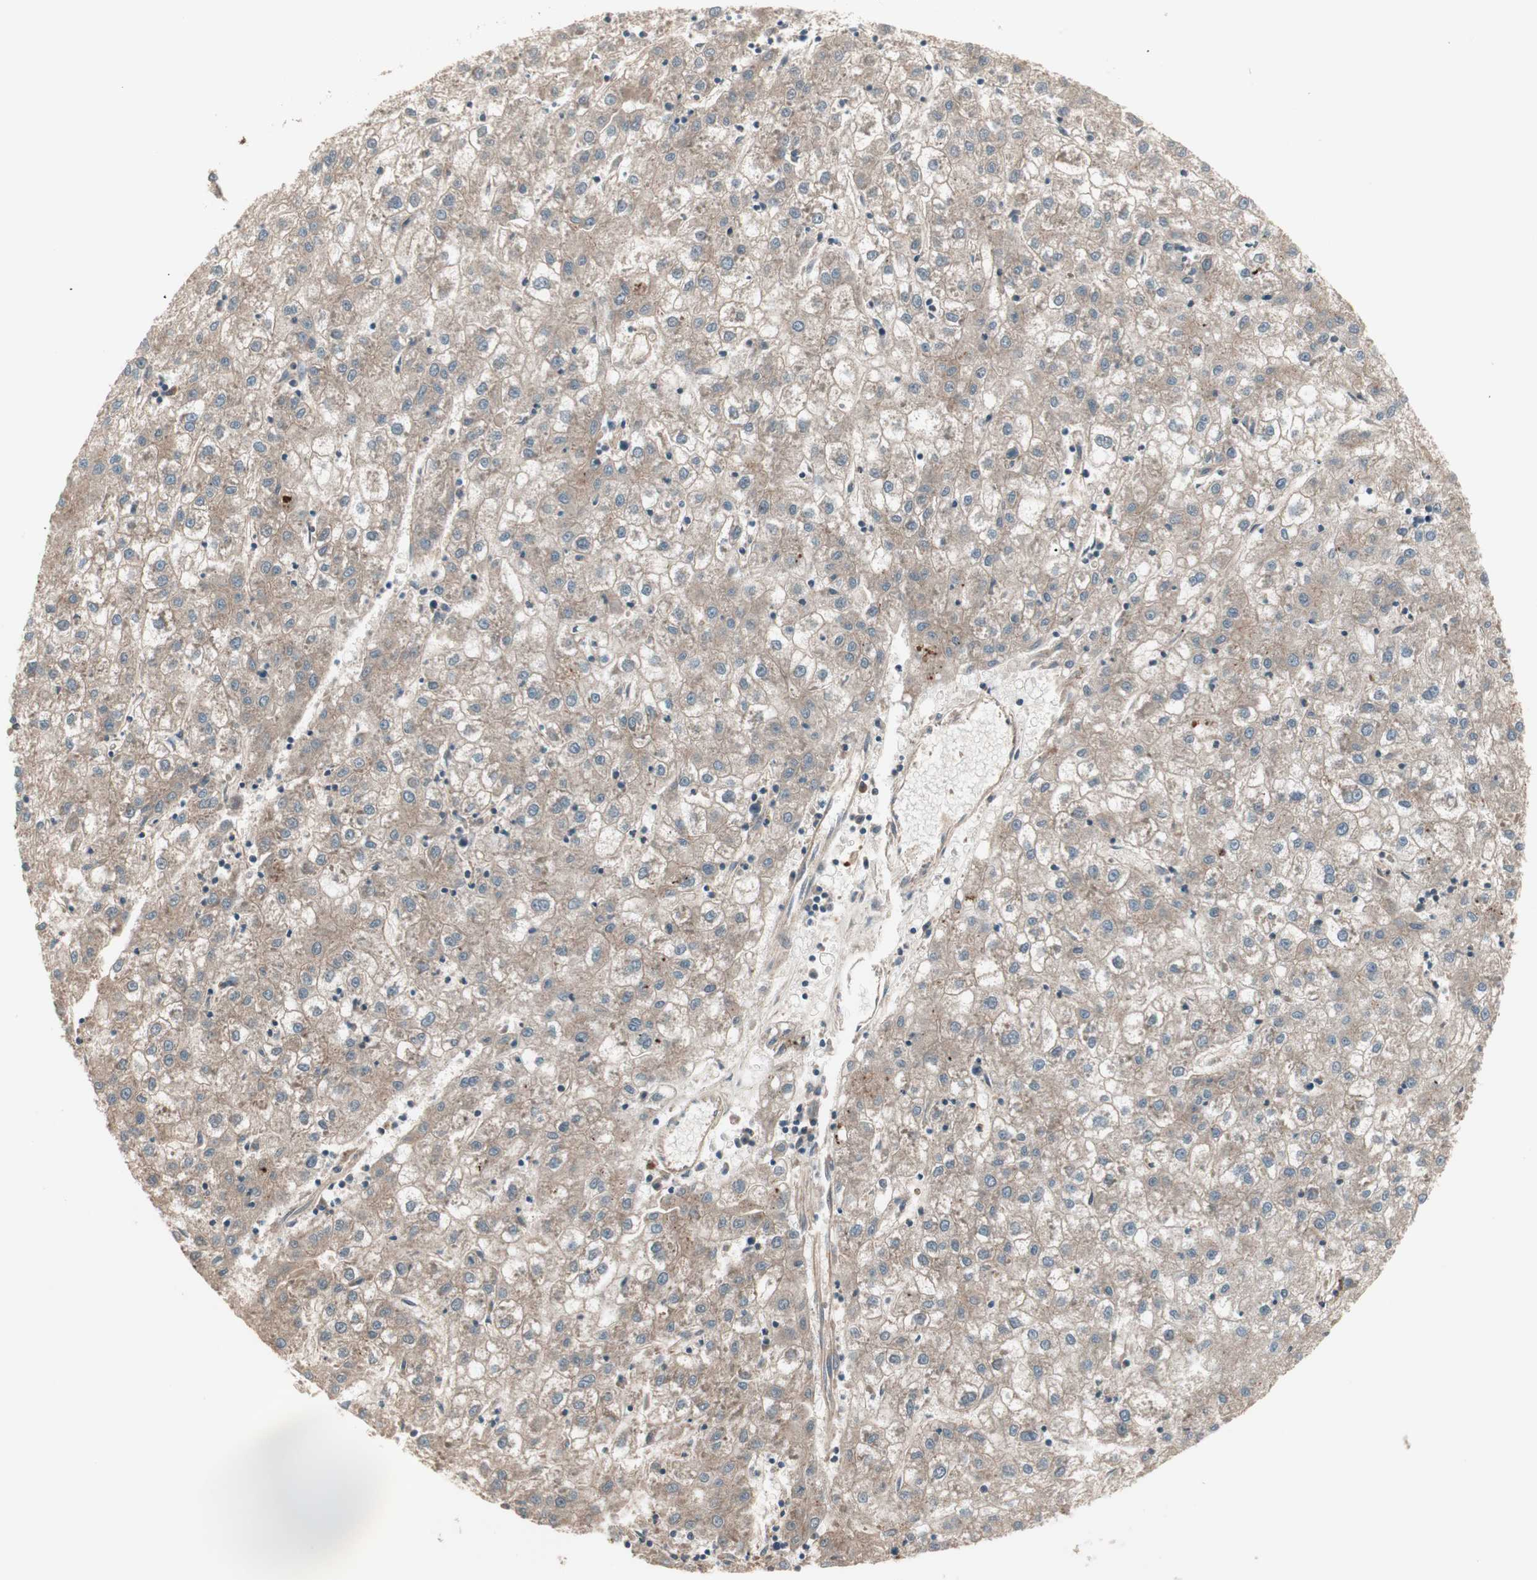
{"staining": {"intensity": "weak", "quantity": "25%-75%", "location": "cytoplasmic/membranous"}, "tissue": "liver cancer", "cell_type": "Tumor cells", "image_type": "cancer", "snomed": [{"axis": "morphology", "description": "Carcinoma, Hepatocellular, NOS"}, {"axis": "topography", "description": "Liver"}], "caption": "Liver cancer (hepatocellular carcinoma) stained for a protein exhibits weak cytoplasmic/membranous positivity in tumor cells.", "gene": "TFPI", "patient": {"sex": "male", "age": 72}}